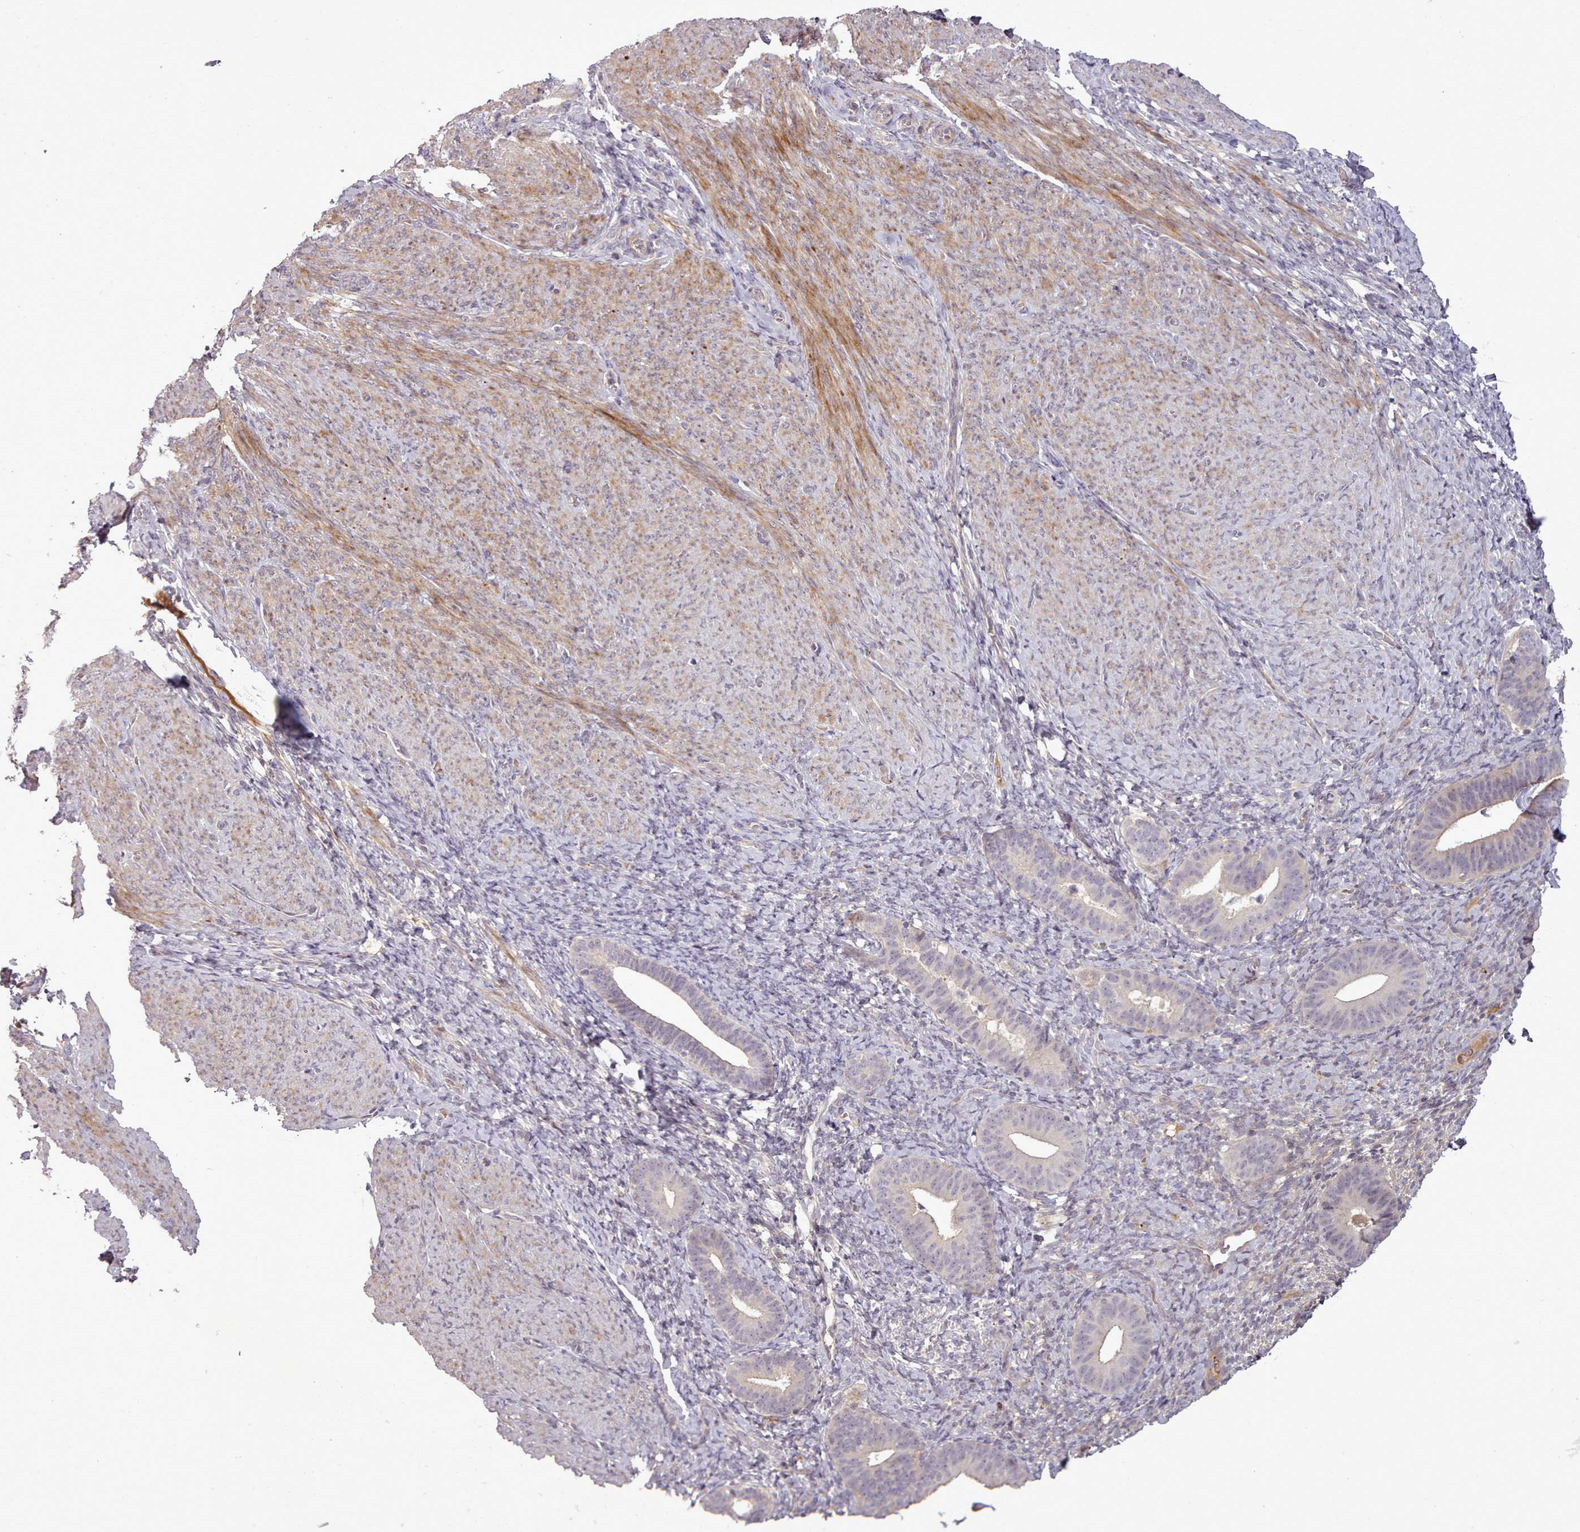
{"staining": {"intensity": "negative", "quantity": "none", "location": "none"}, "tissue": "endometrium", "cell_type": "Cells in endometrial stroma", "image_type": "normal", "snomed": [{"axis": "morphology", "description": "Normal tissue, NOS"}, {"axis": "topography", "description": "Endometrium"}], "caption": "High magnification brightfield microscopy of normal endometrium stained with DAB (brown) and counterstained with hematoxylin (blue): cells in endometrial stroma show no significant staining. The staining was performed using DAB (3,3'-diaminobenzidine) to visualize the protein expression in brown, while the nuclei were stained in blue with hematoxylin (Magnification: 20x).", "gene": "LEFTY1", "patient": {"sex": "female", "age": 65}}